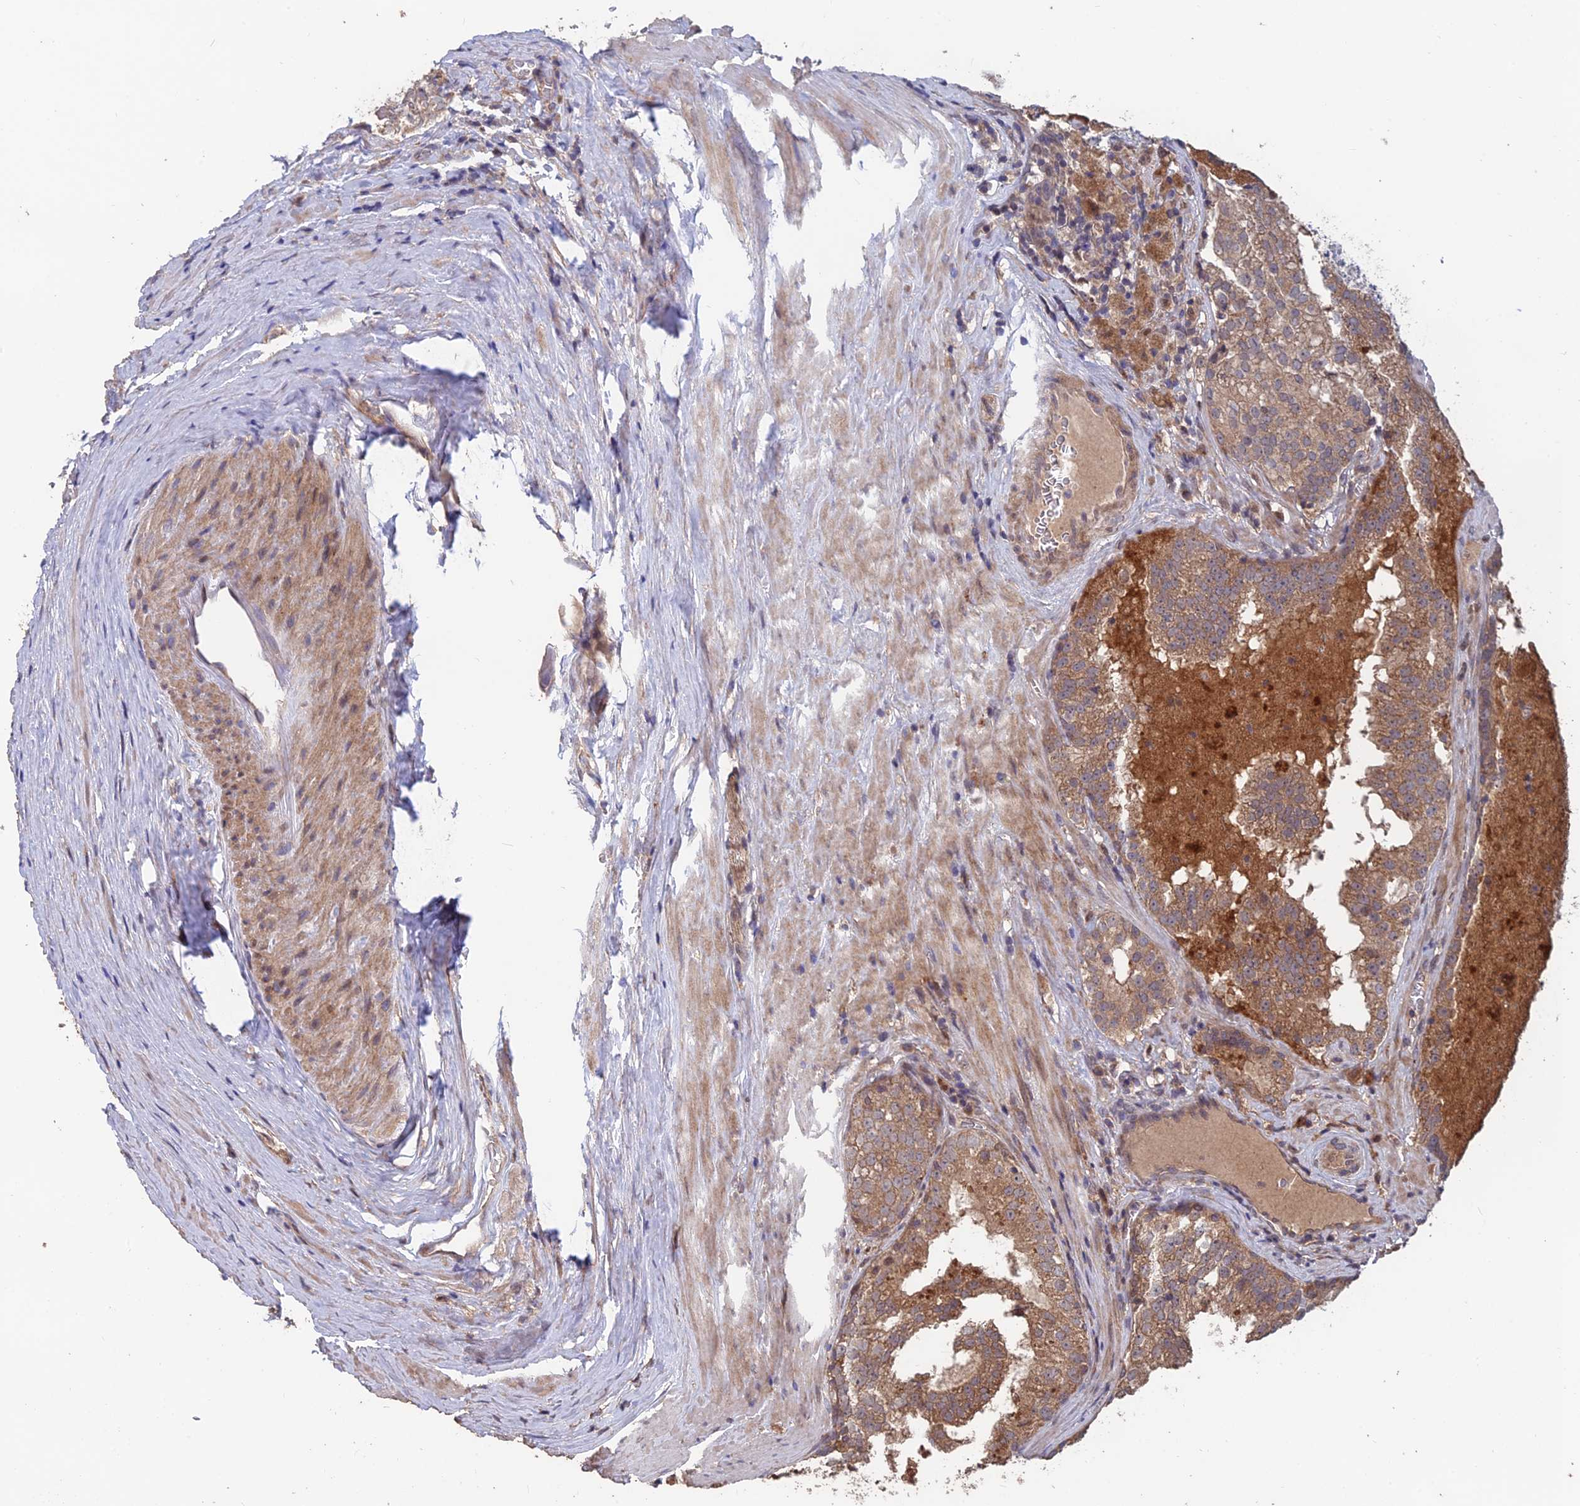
{"staining": {"intensity": "moderate", "quantity": ">75%", "location": "cytoplasmic/membranous"}, "tissue": "prostate cancer", "cell_type": "Tumor cells", "image_type": "cancer", "snomed": [{"axis": "morphology", "description": "Adenocarcinoma, High grade"}, {"axis": "topography", "description": "Prostate"}], "caption": "This micrograph exhibits immunohistochemistry staining of high-grade adenocarcinoma (prostate), with medium moderate cytoplasmic/membranous expression in approximately >75% of tumor cells.", "gene": "SHISA5", "patient": {"sex": "male", "age": 68}}